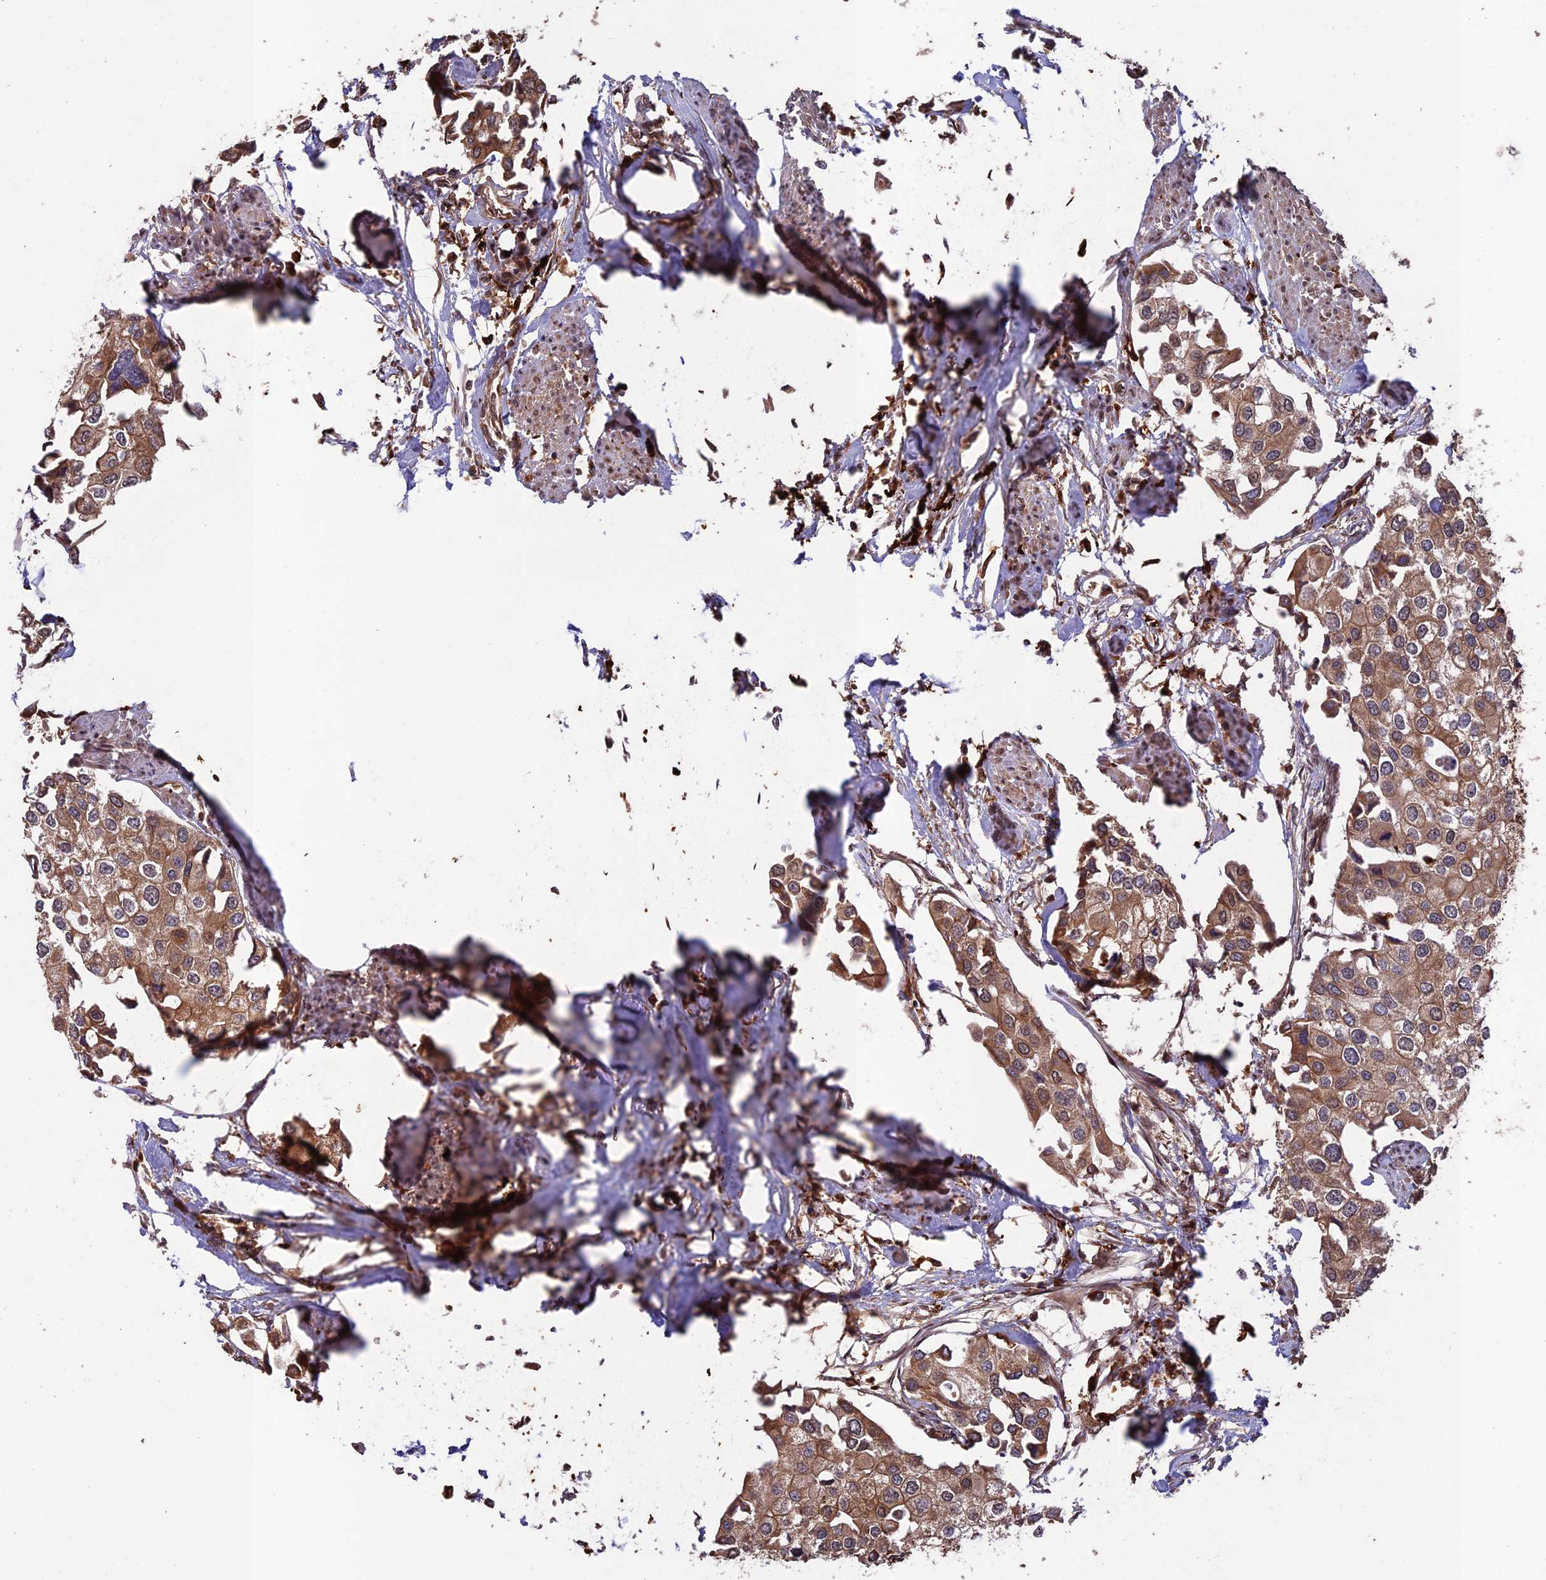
{"staining": {"intensity": "moderate", "quantity": ">75%", "location": "cytoplasmic/membranous"}, "tissue": "urothelial cancer", "cell_type": "Tumor cells", "image_type": "cancer", "snomed": [{"axis": "morphology", "description": "Urothelial carcinoma, High grade"}, {"axis": "topography", "description": "Urinary bladder"}], "caption": "Protein expression analysis of urothelial carcinoma (high-grade) reveals moderate cytoplasmic/membranous positivity in approximately >75% of tumor cells. Using DAB (brown) and hematoxylin (blue) stains, captured at high magnification using brightfield microscopy.", "gene": "MAST2", "patient": {"sex": "male", "age": 64}}